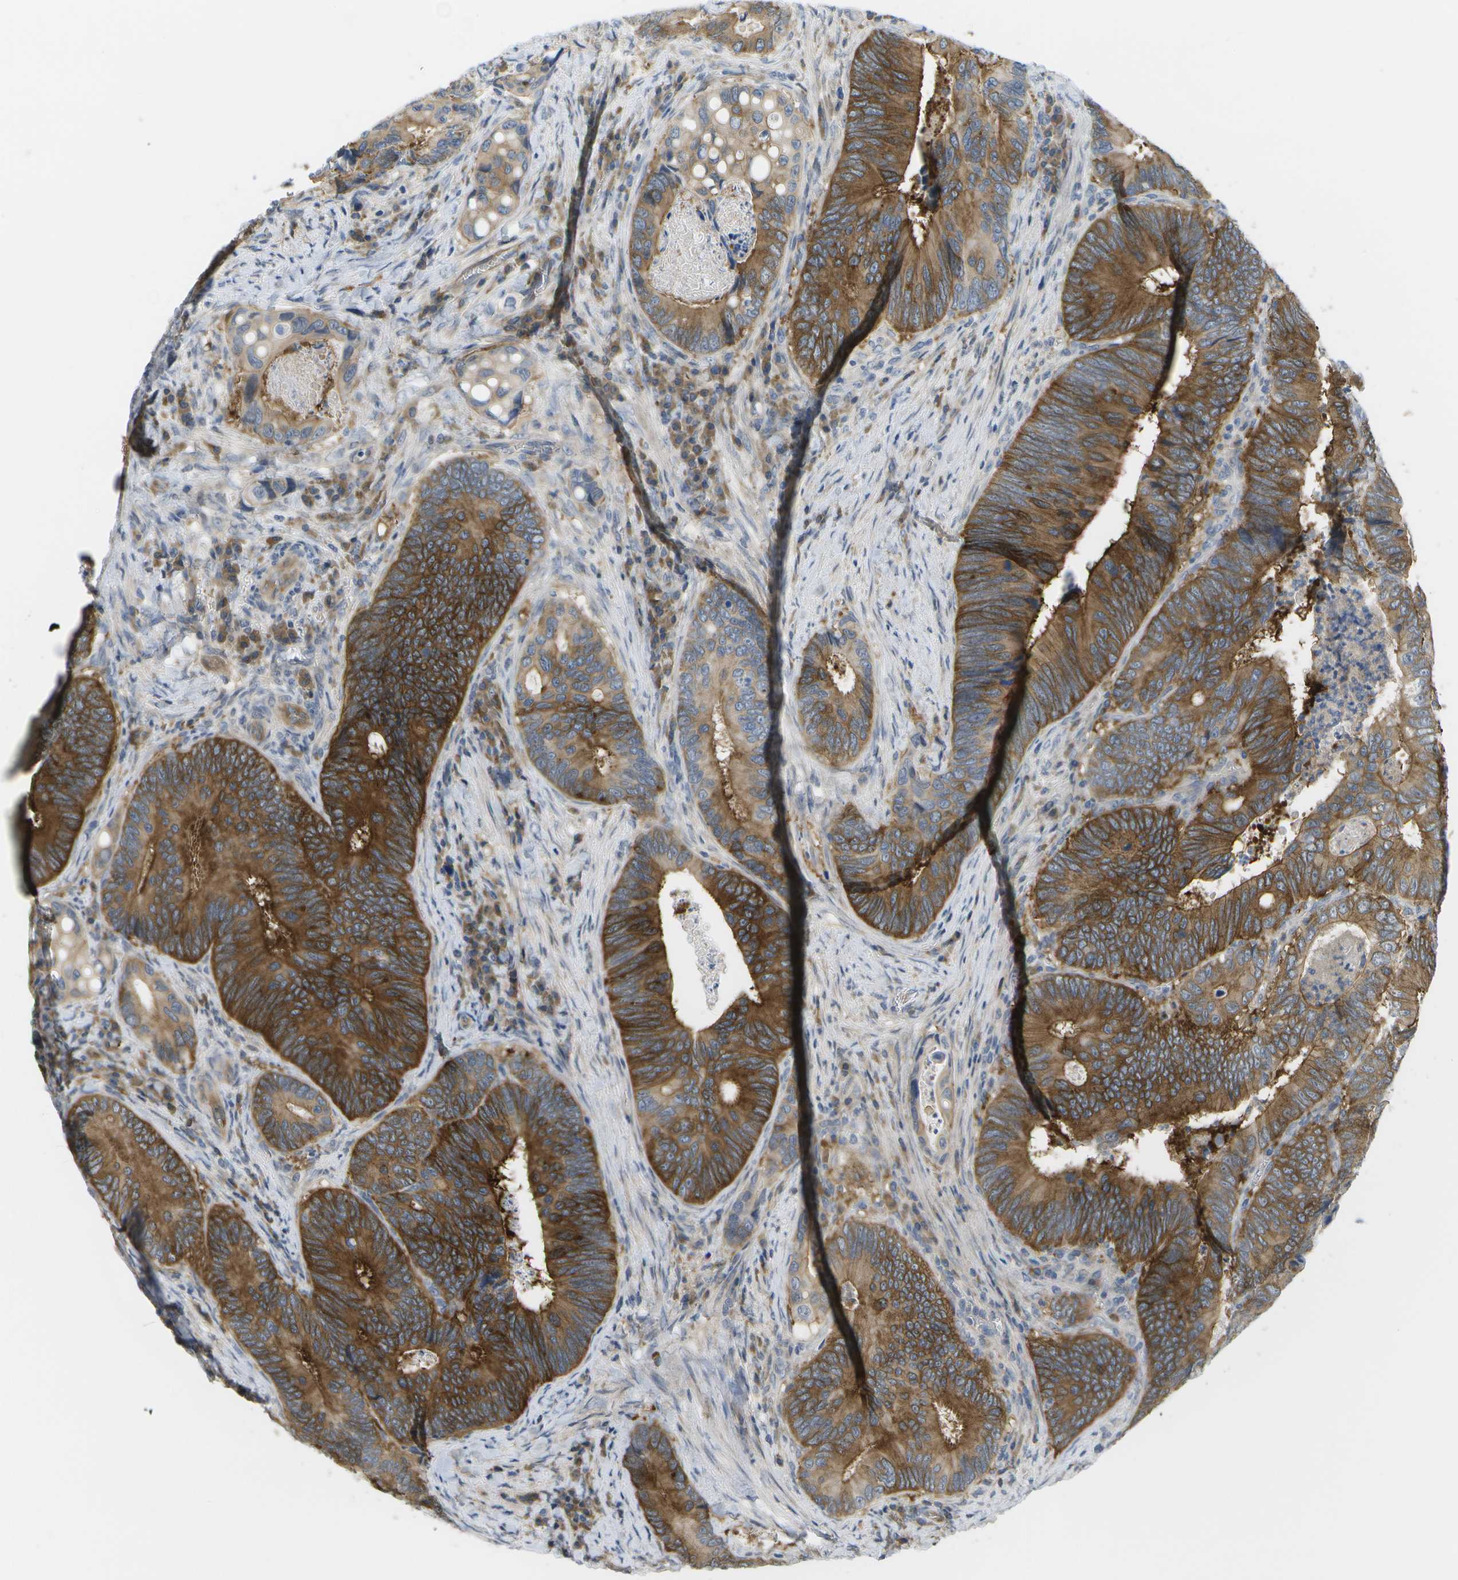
{"staining": {"intensity": "strong", "quantity": ">75%", "location": "cytoplasmic/membranous"}, "tissue": "colorectal cancer", "cell_type": "Tumor cells", "image_type": "cancer", "snomed": [{"axis": "morphology", "description": "Inflammation, NOS"}, {"axis": "morphology", "description": "Adenocarcinoma, NOS"}, {"axis": "topography", "description": "Colon"}], "caption": "Strong cytoplasmic/membranous protein staining is present in about >75% of tumor cells in colorectal cancer (adenocarcinoma).", "gene": "MARCHF8", "patient": {"sex": "male", "age": 72}}